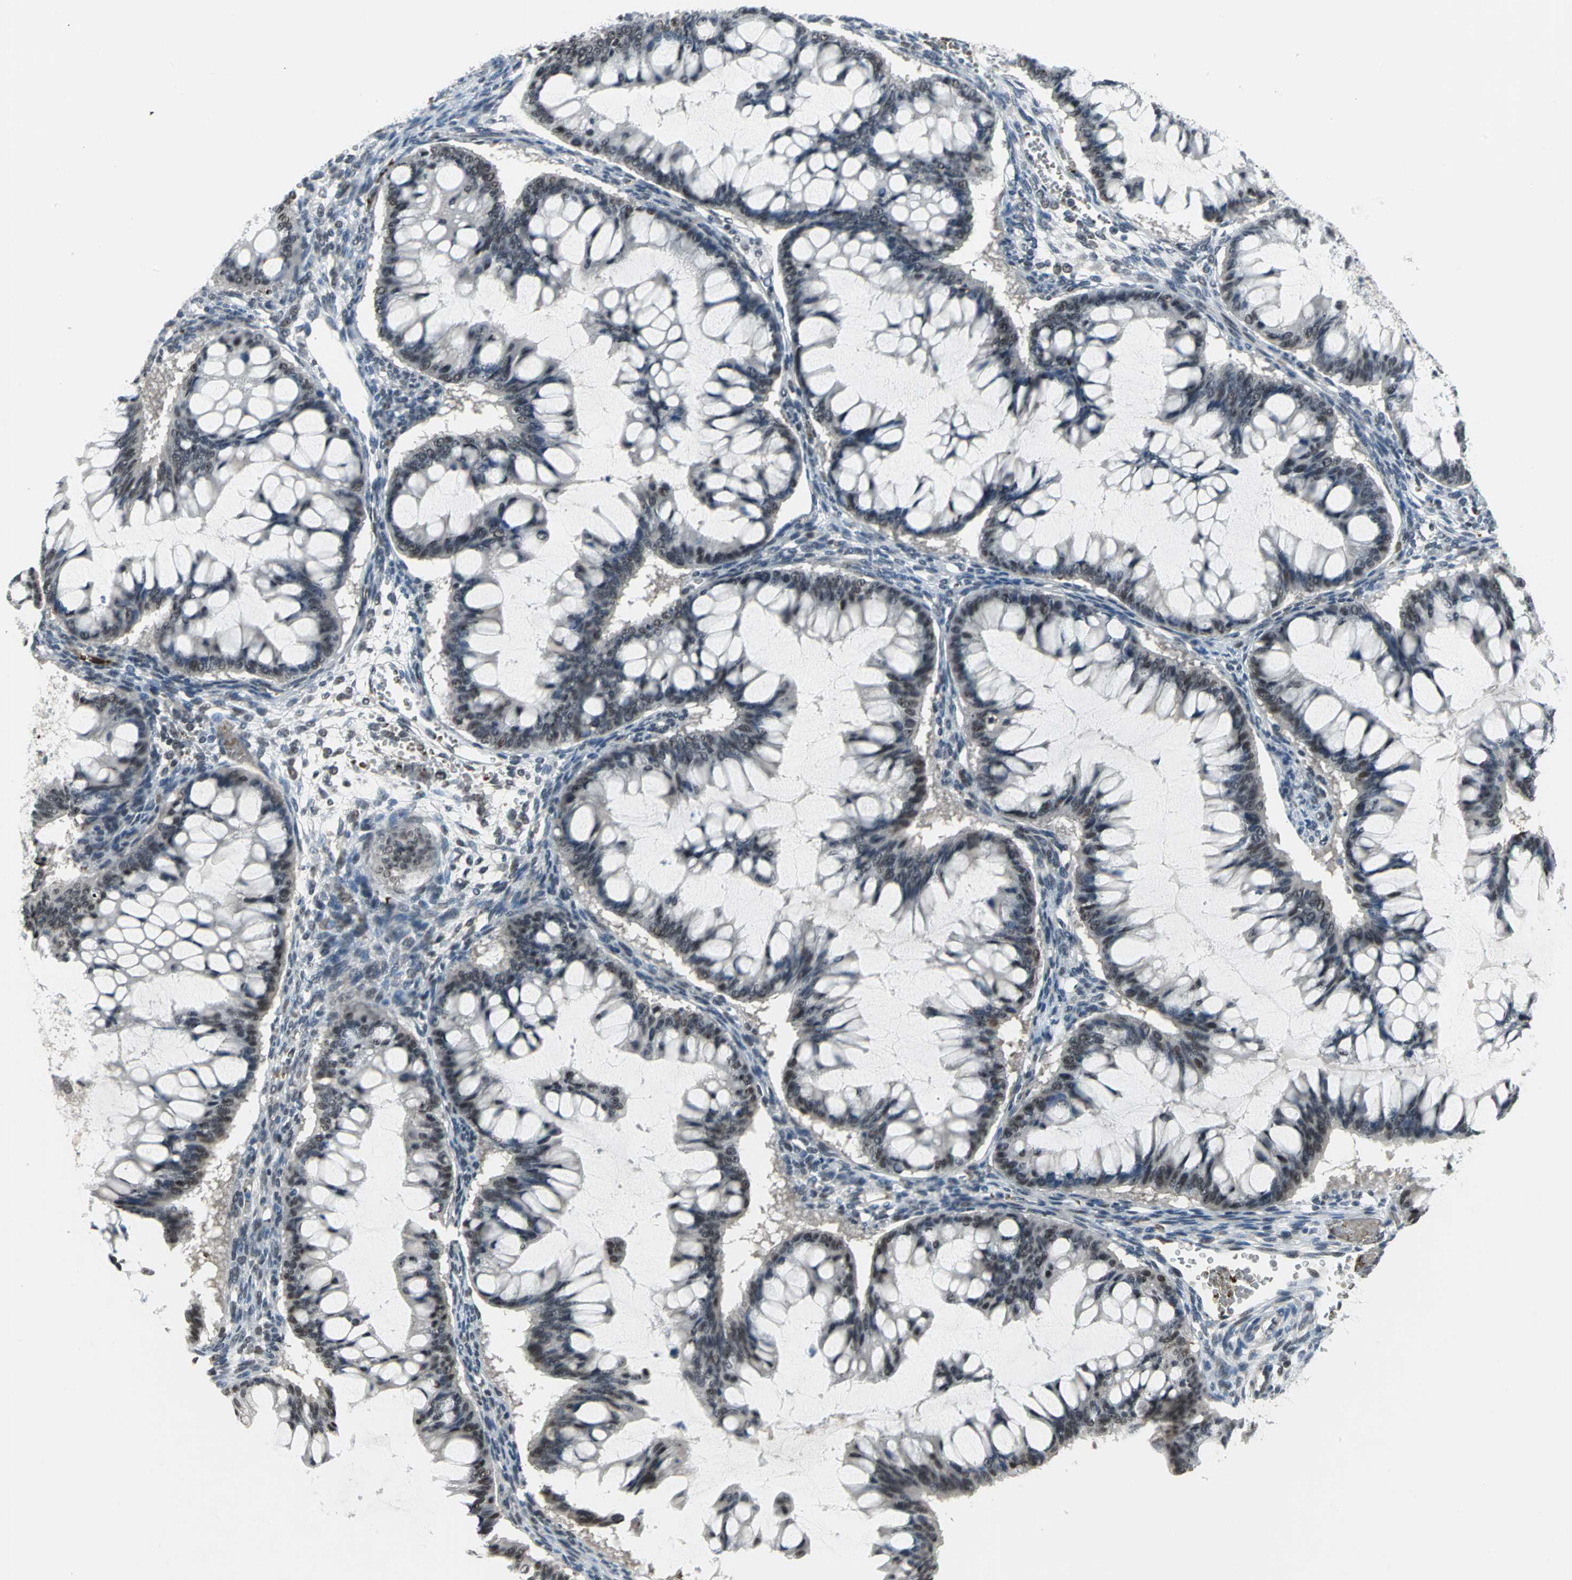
{"staining": {"intensity": "moderate", "quantity": ">75%", "location": "nuclear"}, "tissue": "ovarian cancer", "cell_type": "Tumor cells", "image_type": "cancer", "snomed": [{"axis": "morphology", "description": "Cystadenocarcinoma, mucinous, NOS"}, {"axis": "topography", "description": "Ovary"}], "caption": "Human mucinous cystadenocarcinoma (ovarian) stained with a brown dye demonstrates moderate nuclear positive positivity in approximately >75% of tumor cells.", "gene": "GLI3", "patient": {"sex": "female", "age": 73}}